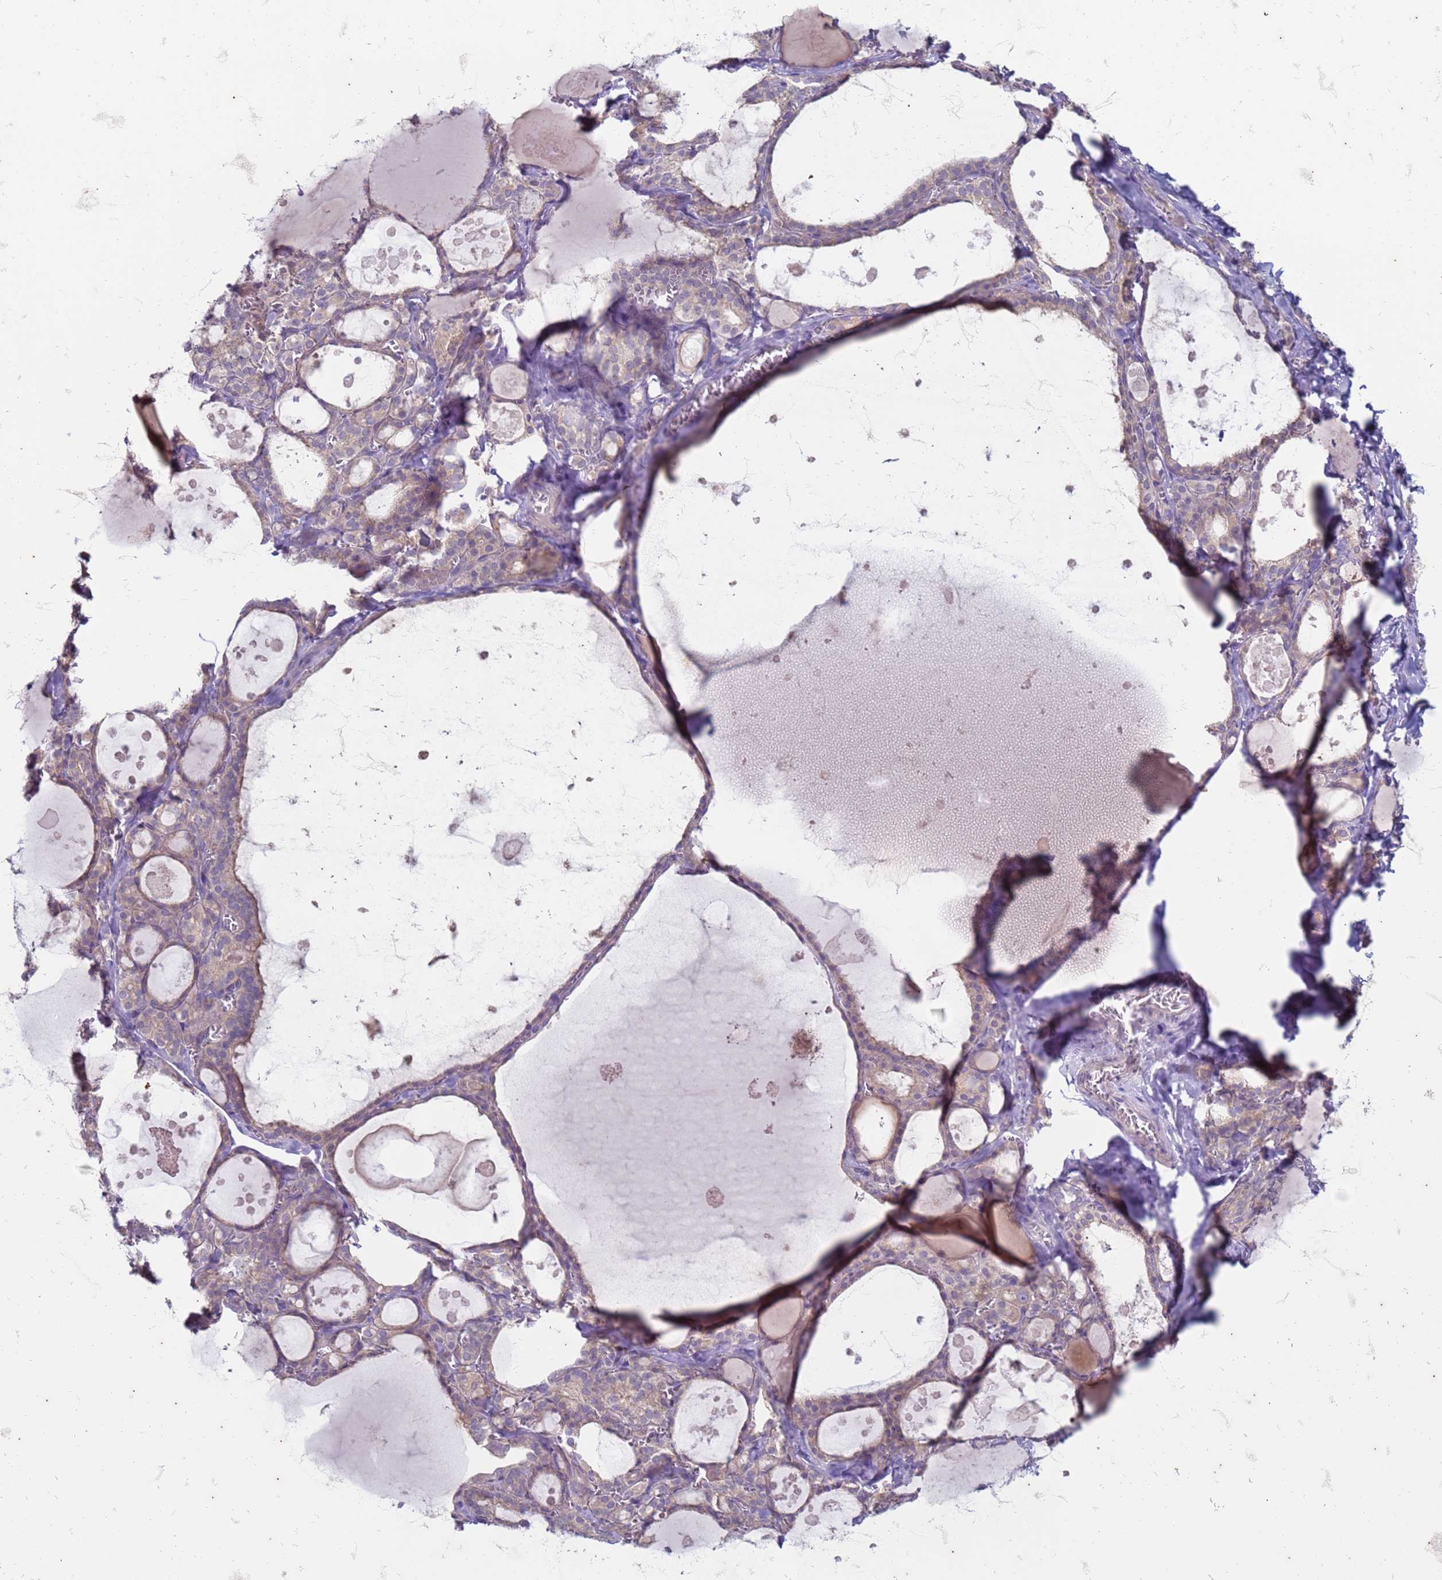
{"staining": {"intensity": "weak", "quantity": "25%-75%", "location": "cytoplasmic/membranous"}, "tissue": "thyroid gland", "cell_type": "Glandular cells", "image_type": "normal", "snomed": [{"axis": "morphology", "description": "Normal tissue, NOS"}, {"axis": "topography", "description": "Thyroid gland"}], "caption": "Approximately 25%-75% of glandular cells in unremarkable human thyroid gland exhibit weak cytoplasmic/membranous protein positivity as visualized by brown immunohistochemical staining.", "gene": "SUCO", "patient": {"sex": "male", "age": 56}}